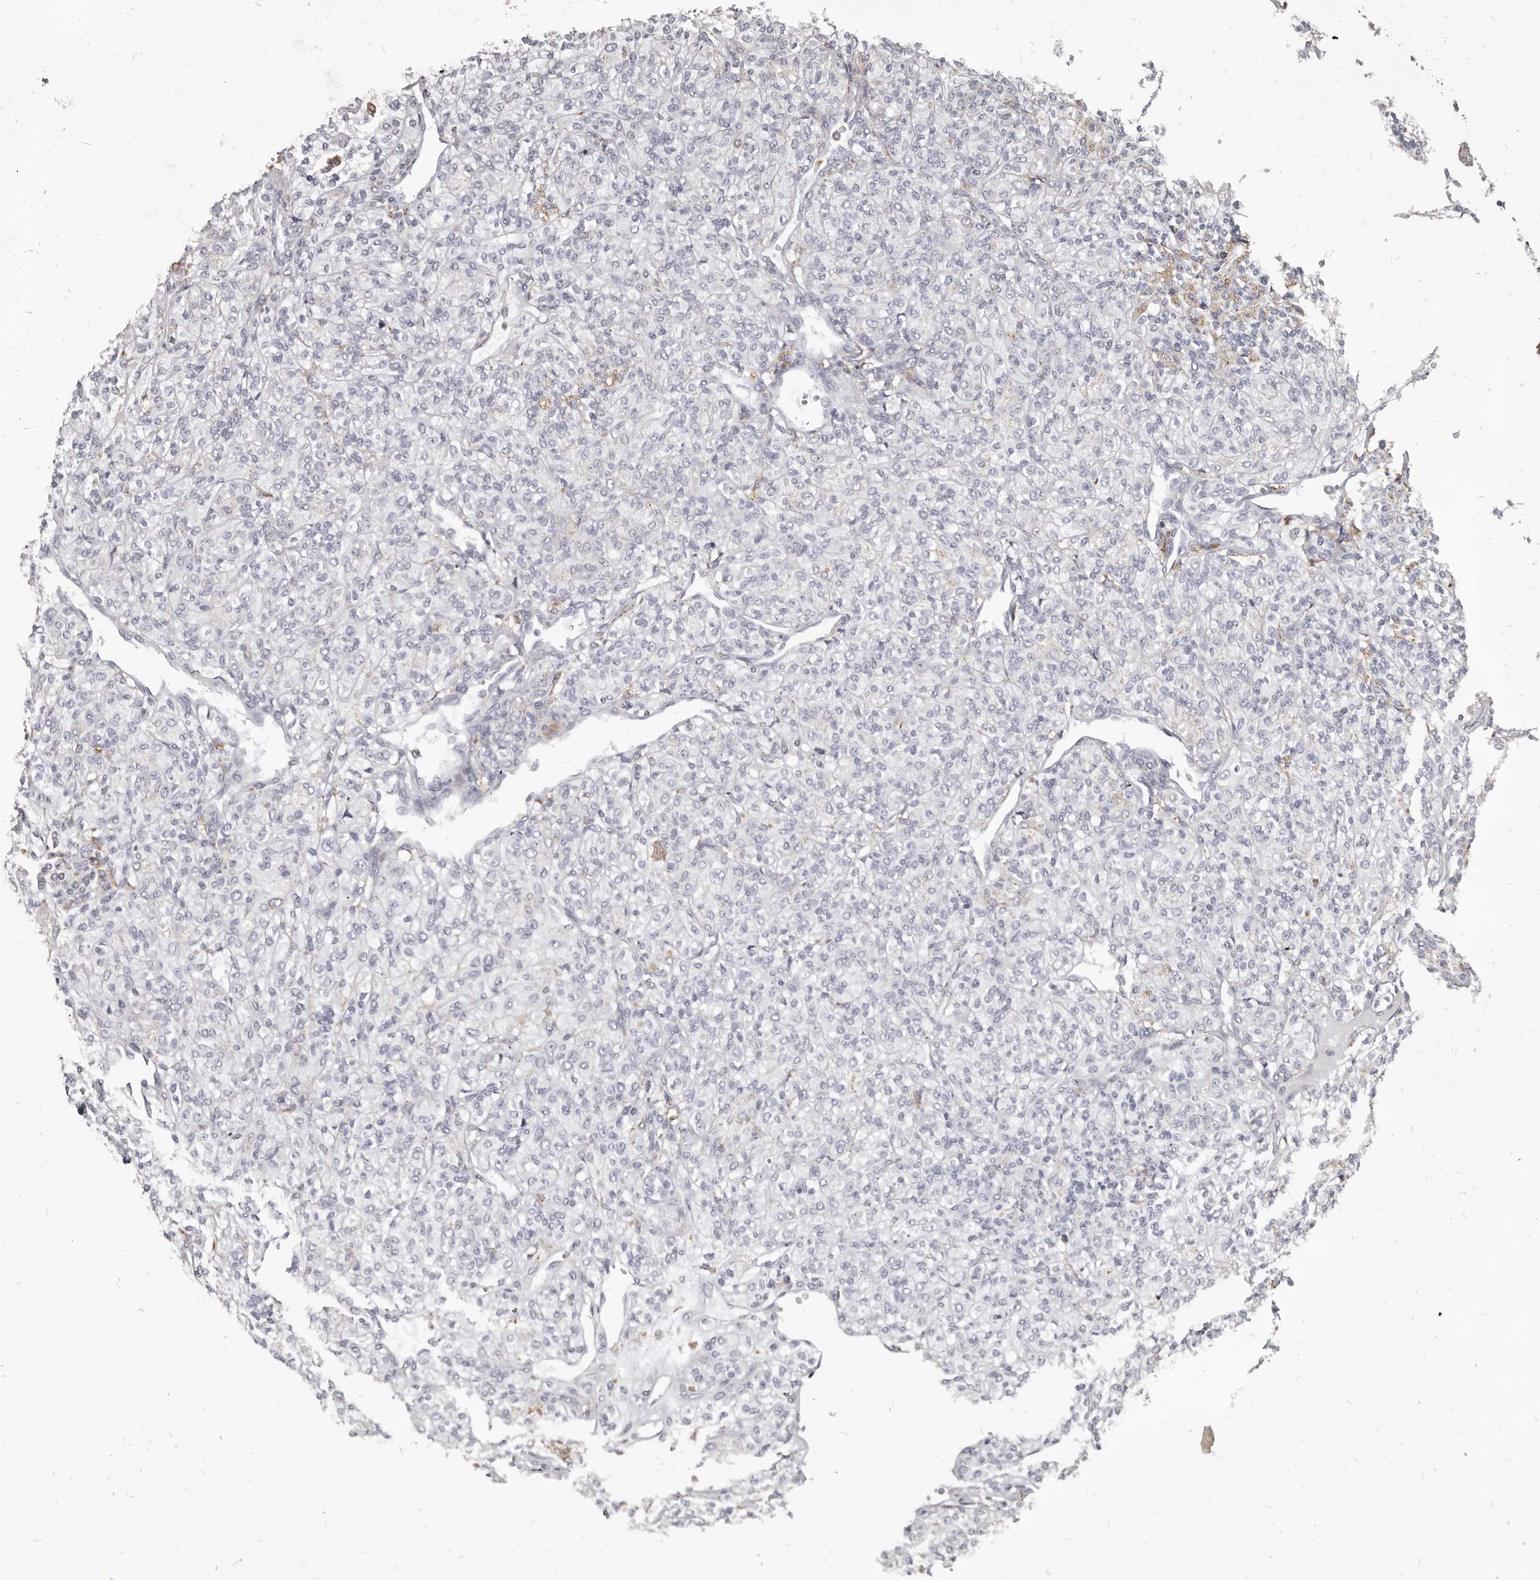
{"staining": {"intensity": "negative", "quantity": "none", "location": "none"}, "tissue": "renal cancer", "cell_type": "Tumor cells", "image_type": "cancer", "snomed": [{"axis": "morphology", "description": "Adenocarcinoma, NOS"}, {"axis": "topography", "description": "Kidney"}], "caption": "Immunohistochemistry photomicrograph of renal cancer stained for a protein (brown), which shows no expression in tumor cells.", "gene": "PI4K2A", "patient": {"sex": "male", "age": 77}}